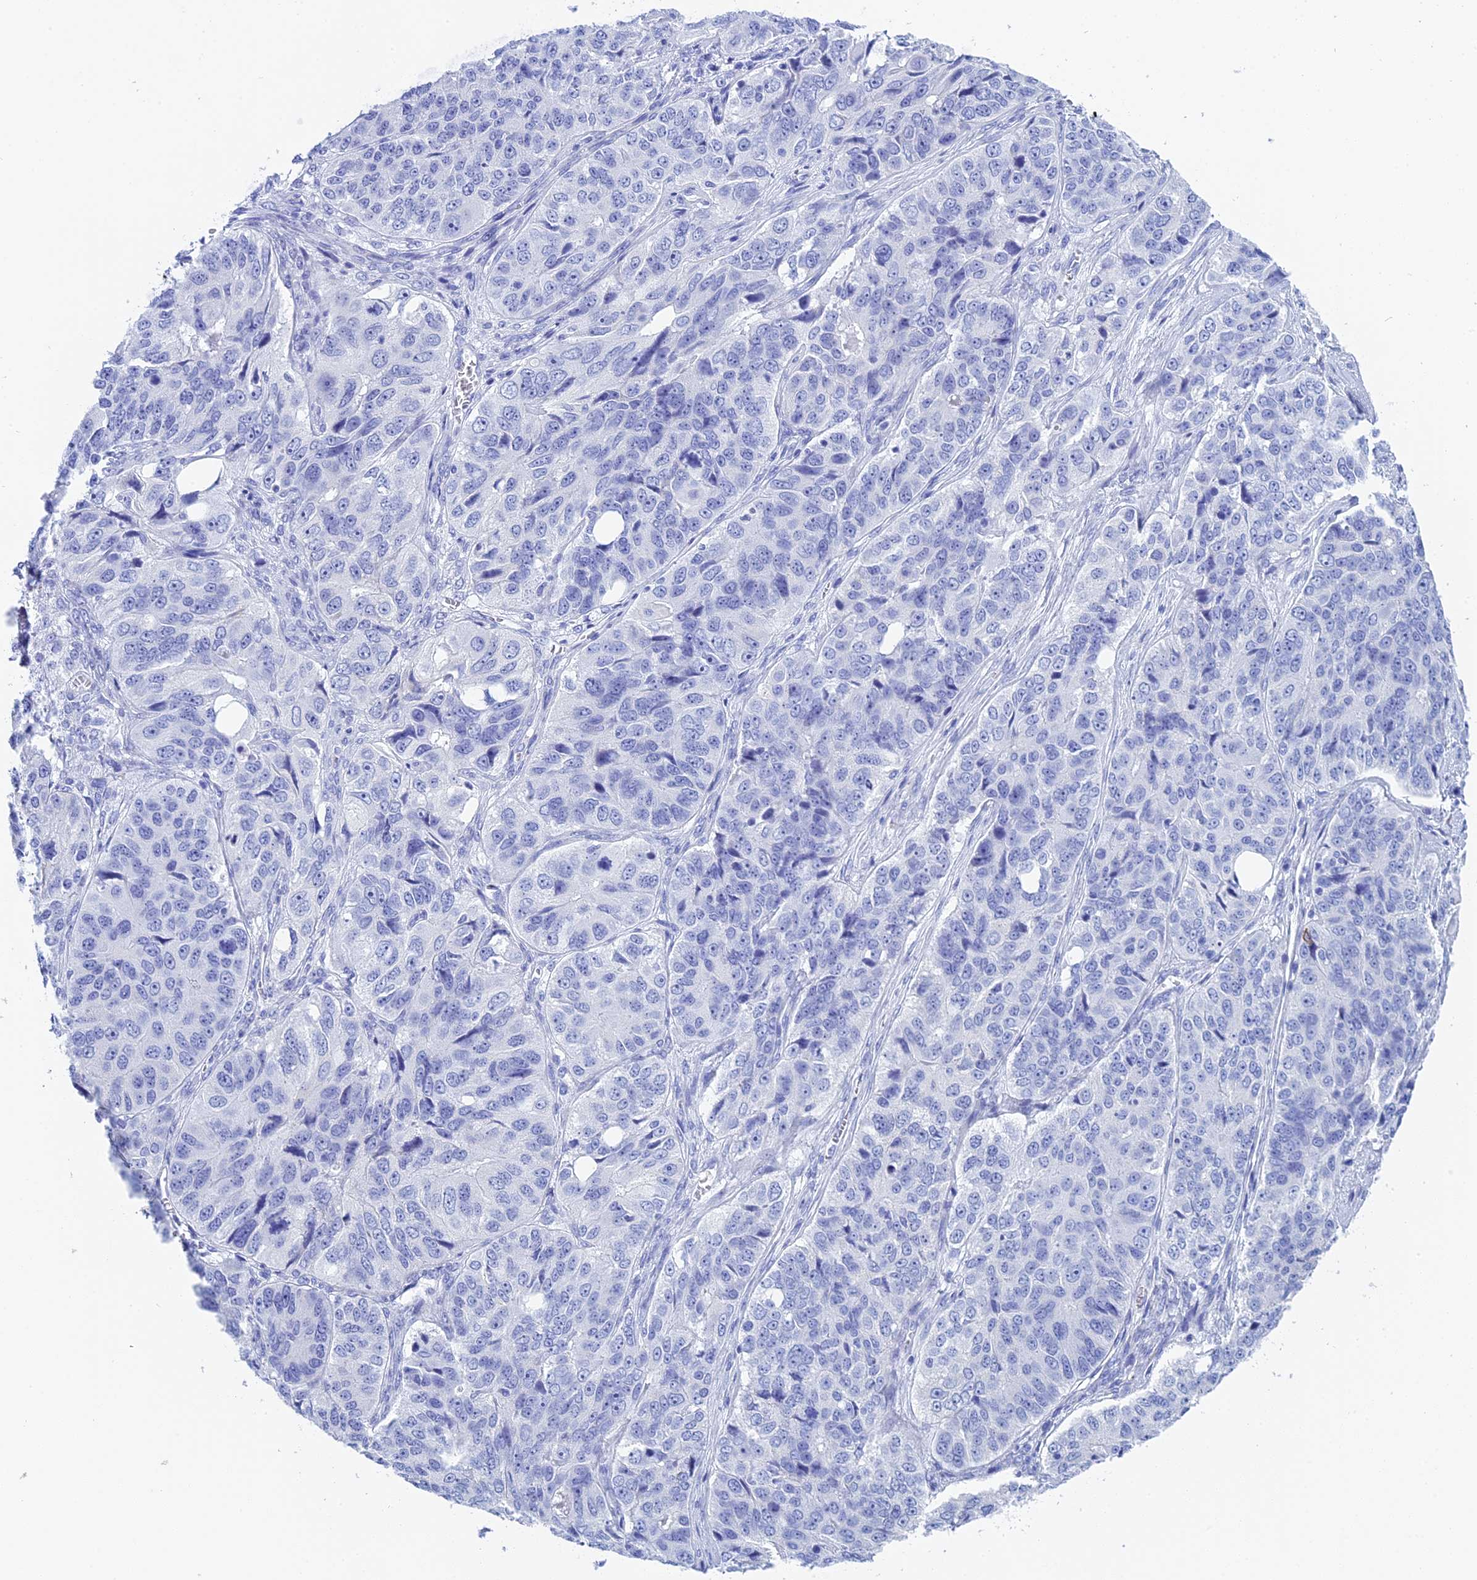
{"staining": {"intensity": "negative", "quantity": "none", "location": "none"}, "tissue": "ovarian cancer", "cell_type": "Tumor cells", "image_type": "cancer", "snomed": [{"axis": "morphology", "description": "Carcinoma, endometroid"}, {"axis": "topography", "description": "Ovary"}], "caption": "An IHC micrograph of ovarian cancer (endometroid carcinoma) is shown. There is no staining in tumor cells of ovarian cancer (endometroid carcinoma).", "gene": "TEX101", "patient": {"sex": "female", "age": 51}}